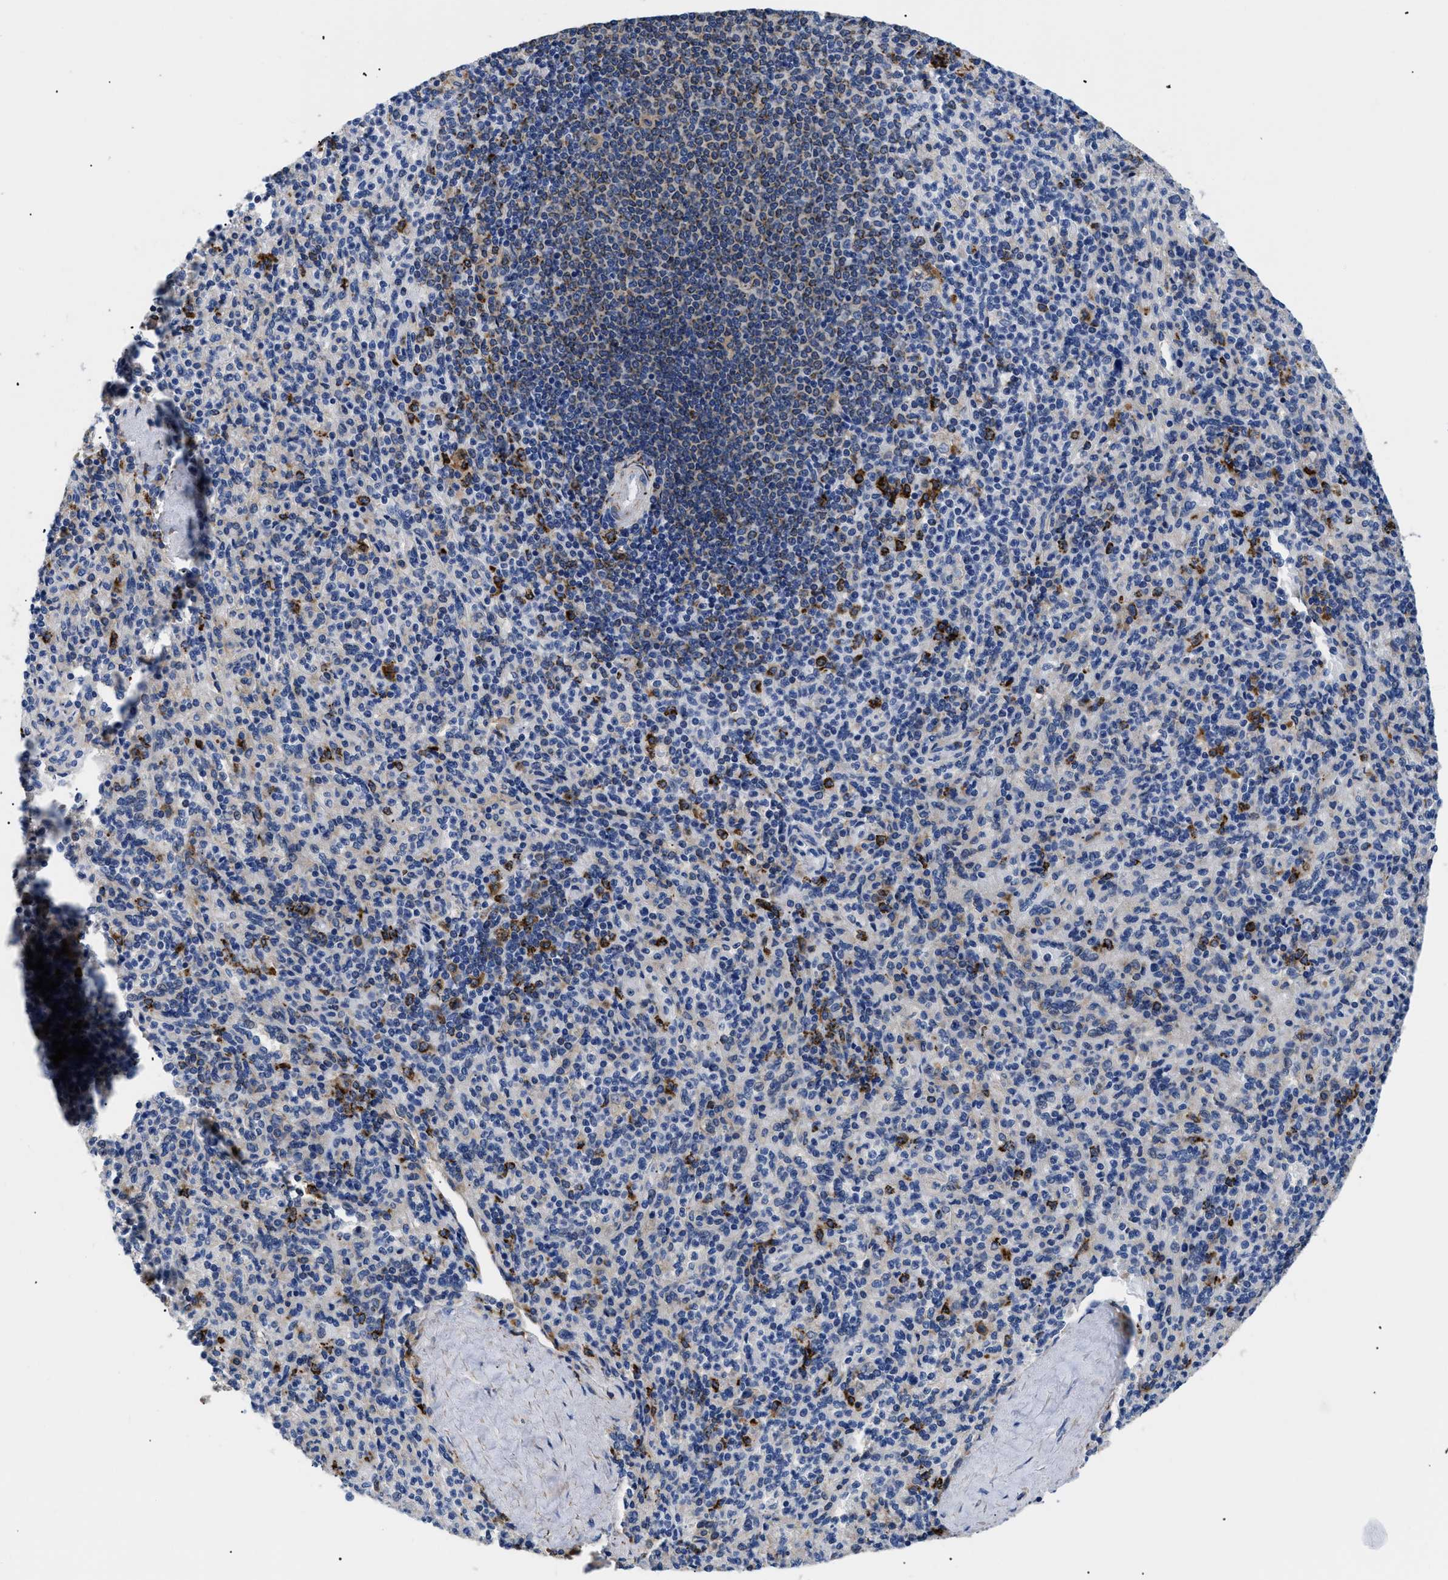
{"staining": {"intensity": "strong", "quantity": "<25%", "location": "cytoplasmic/membranous"}, "tissue": "spleen", "cell_type": "Cells in red pulp", "image_type": "normal", "snomed": [{"axis": "morphology", "description": "Normal tissue, NOS"}, {"axis": "topography", "description": "Spleen"}], "caption": "A micrograph of human spleen stained for a protein reveals strong cytoplasmic/membranous brown staining in cells in red pulp.", "gene": "HLA", "patient": {"sex": "male", "age": 36}}